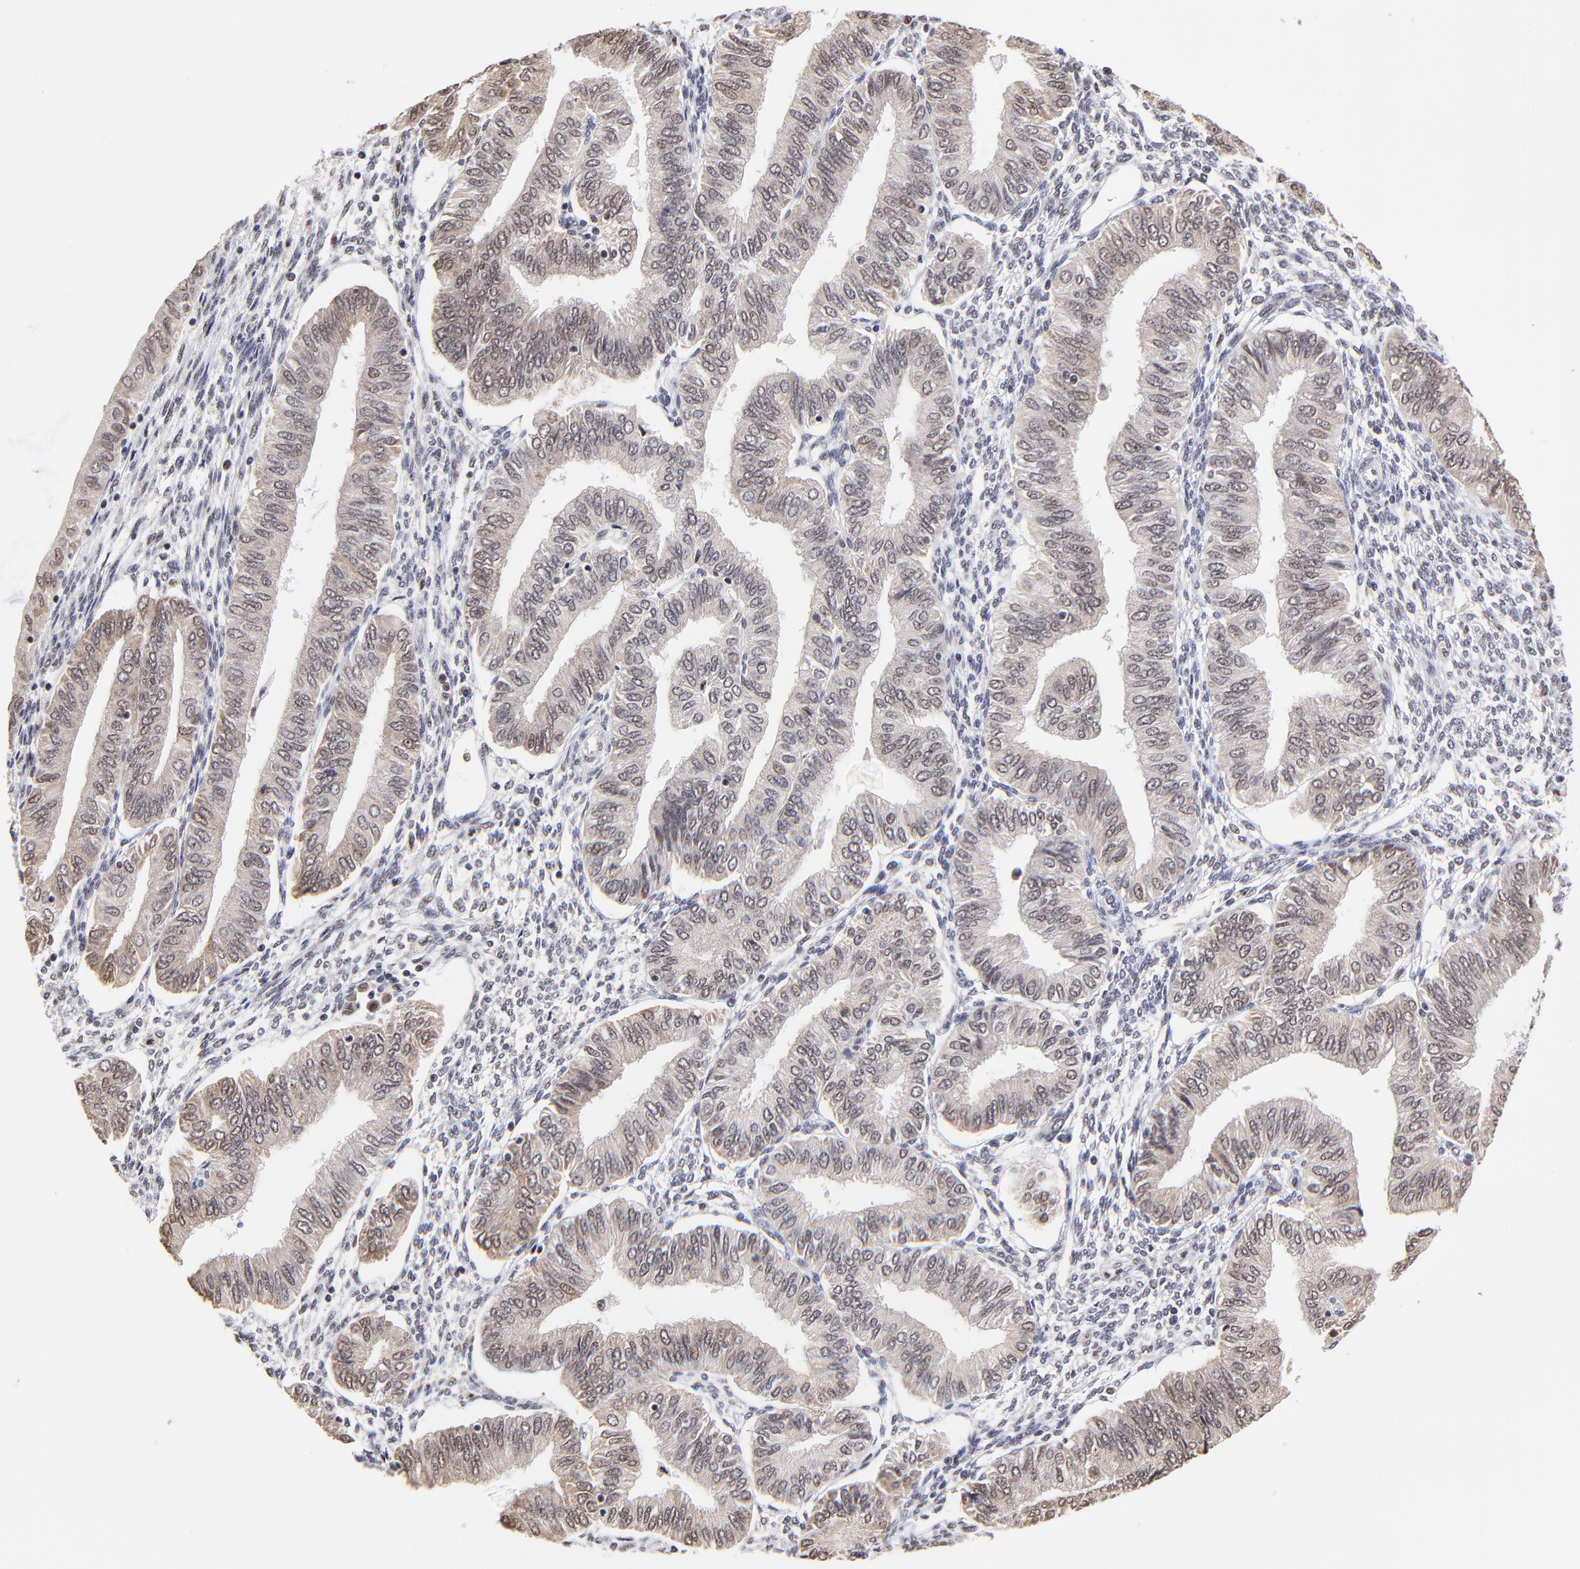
{"staining": {"intensity": "weak", "quantity": ">75%", "location": "cytoplasmic/membranous,nuclear"}, "tissue": "endometrial cancer", "cell_type": "Tumor cells", "image_type": "cancer", "snomed": [{"axis": "morphology", "description": "Adenocarcinoma, NOS"}, {"axis": "topography", "description": "Endometrium"}], "caption": "Adenocarcinoma (endometrial) stained with a protein marker shows weak staining in tumor cells.", "gene": "ZNF670", "patient": {"sex": "female", "age": 51}}